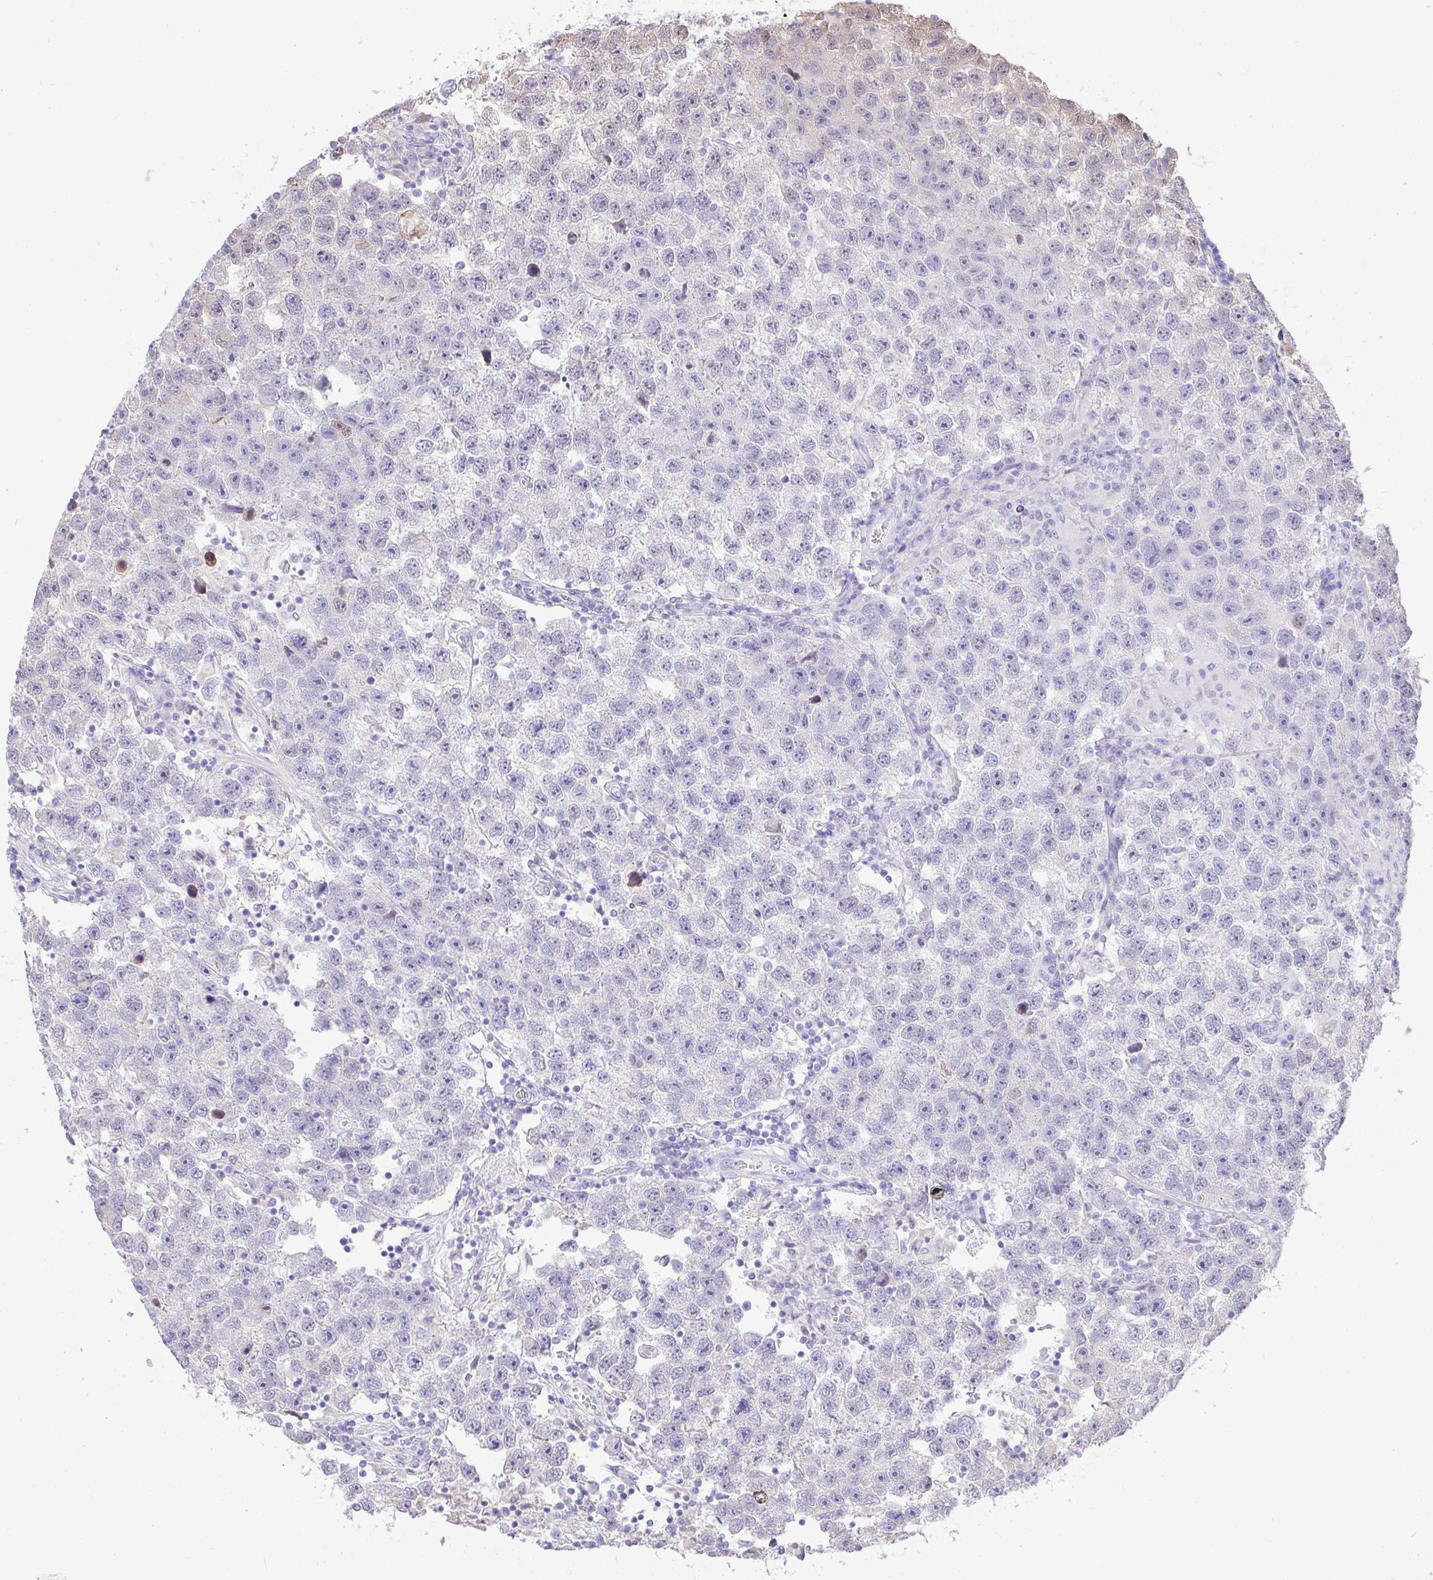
{"staining": {"intensity": "weak", "quantity": "<25%", "location": "nuclear"}, "tissue": "testis cancer", "cell_type": "Tumor cells", "image_type": "cancer", "snomed": [{"axis": "morphology", "description": "Seminoma, NOS"}, {"axis": "topography", "description": "Testis"}], "caption": "Immunohistochemistry (IHC) photomicrograph of testis cancer stained for a protein (brown), which displays no staining in tumor cells.", "gene": "ZNF485", "patient": {"sex": "male", "age": 26}}